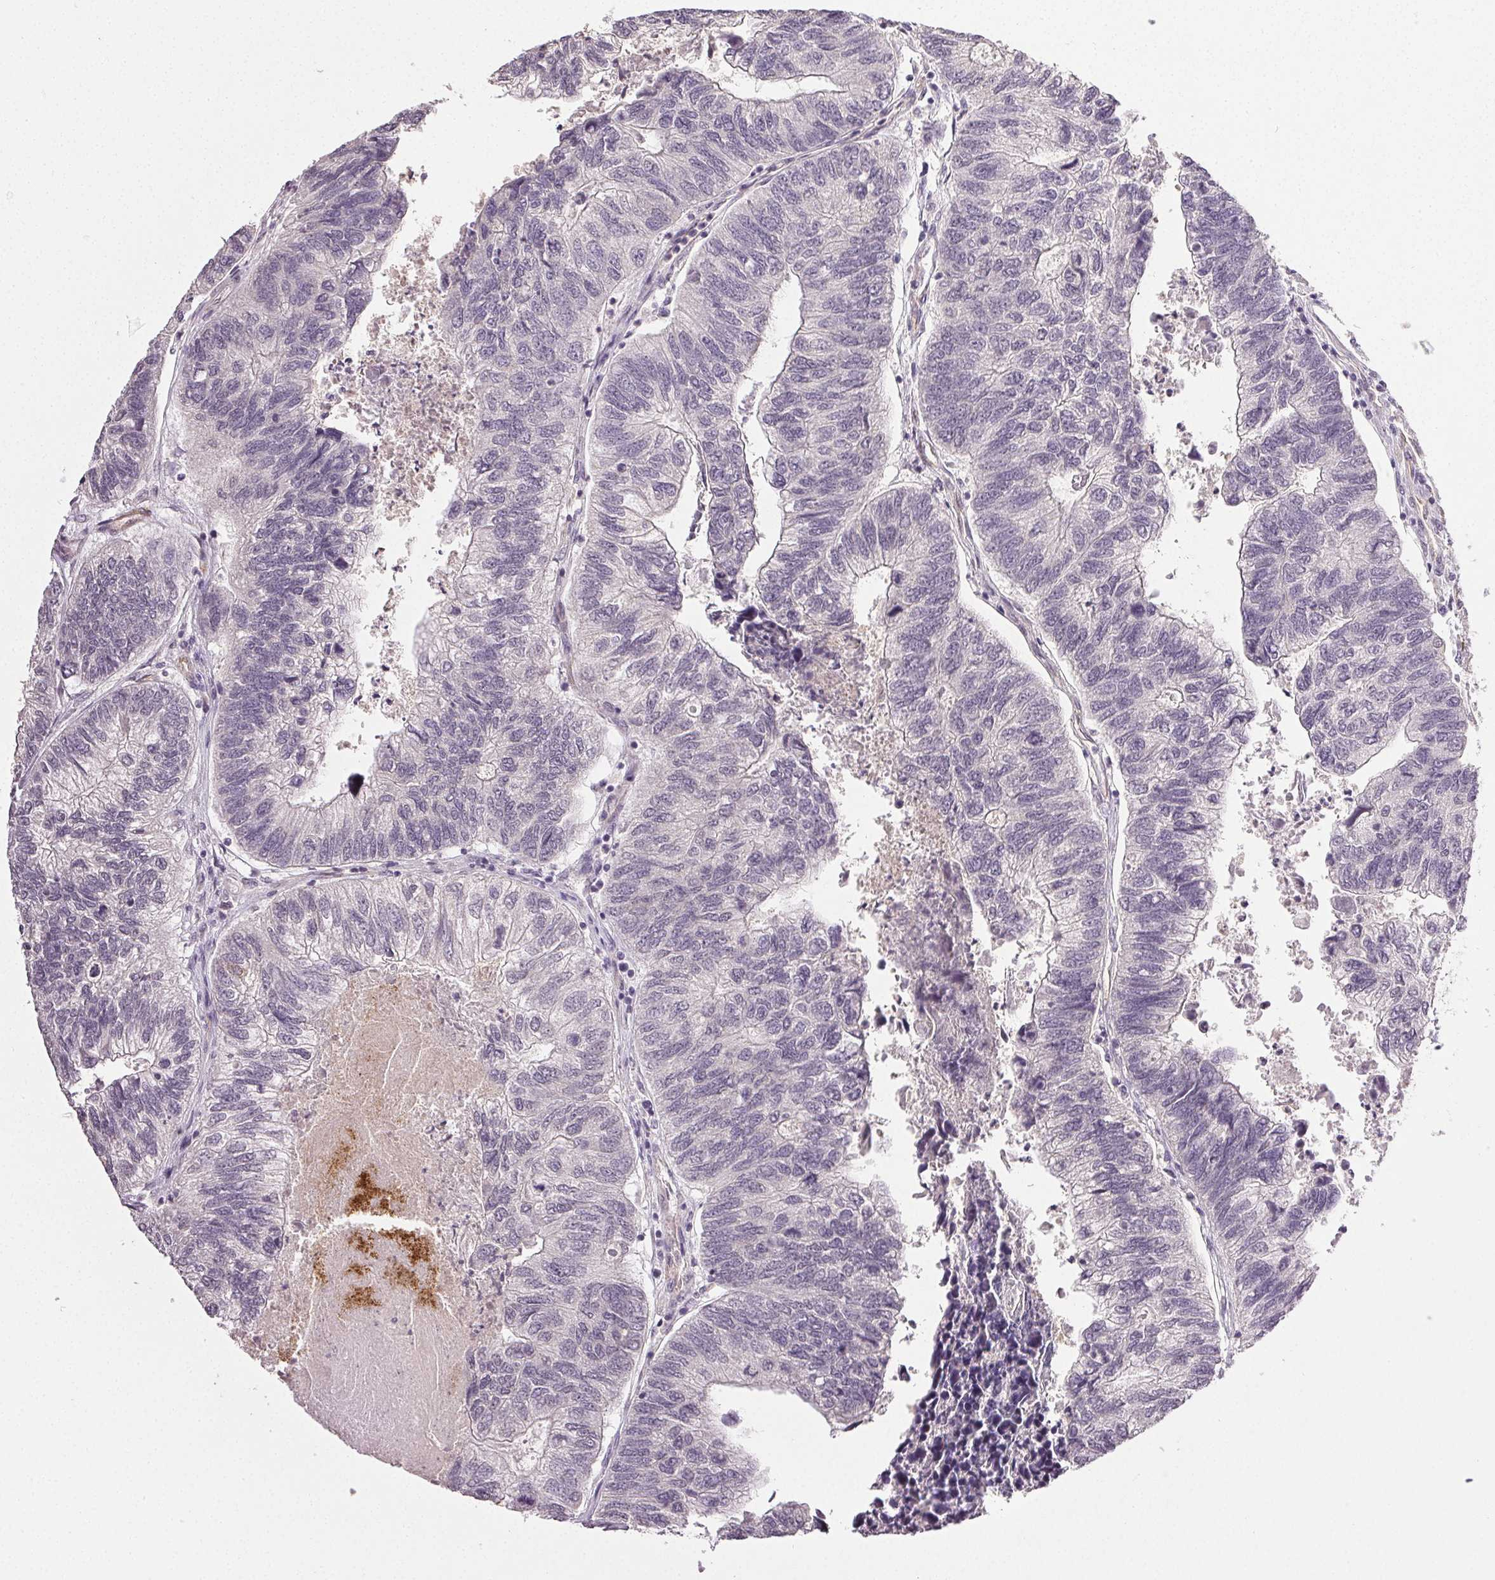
{"staining": {"intensity": "negative", "quantity": "none", "location": "none"}, "tissue": "colorectal cancer", "cell_type": "Tumor cells", "image_type": "cancer", "snomed": [{"axis": "morphology", "description": "Adenocarcinoma, NOS"}, {"axis": "topography", "description": "Colon"}], "caption": "Colorectal adenocarcinoma was stained to show a protein in brown. There is no significant expression in tumor cells.", "gene": "PLCB1", "patient": {"sex": "female", "age": 67}}